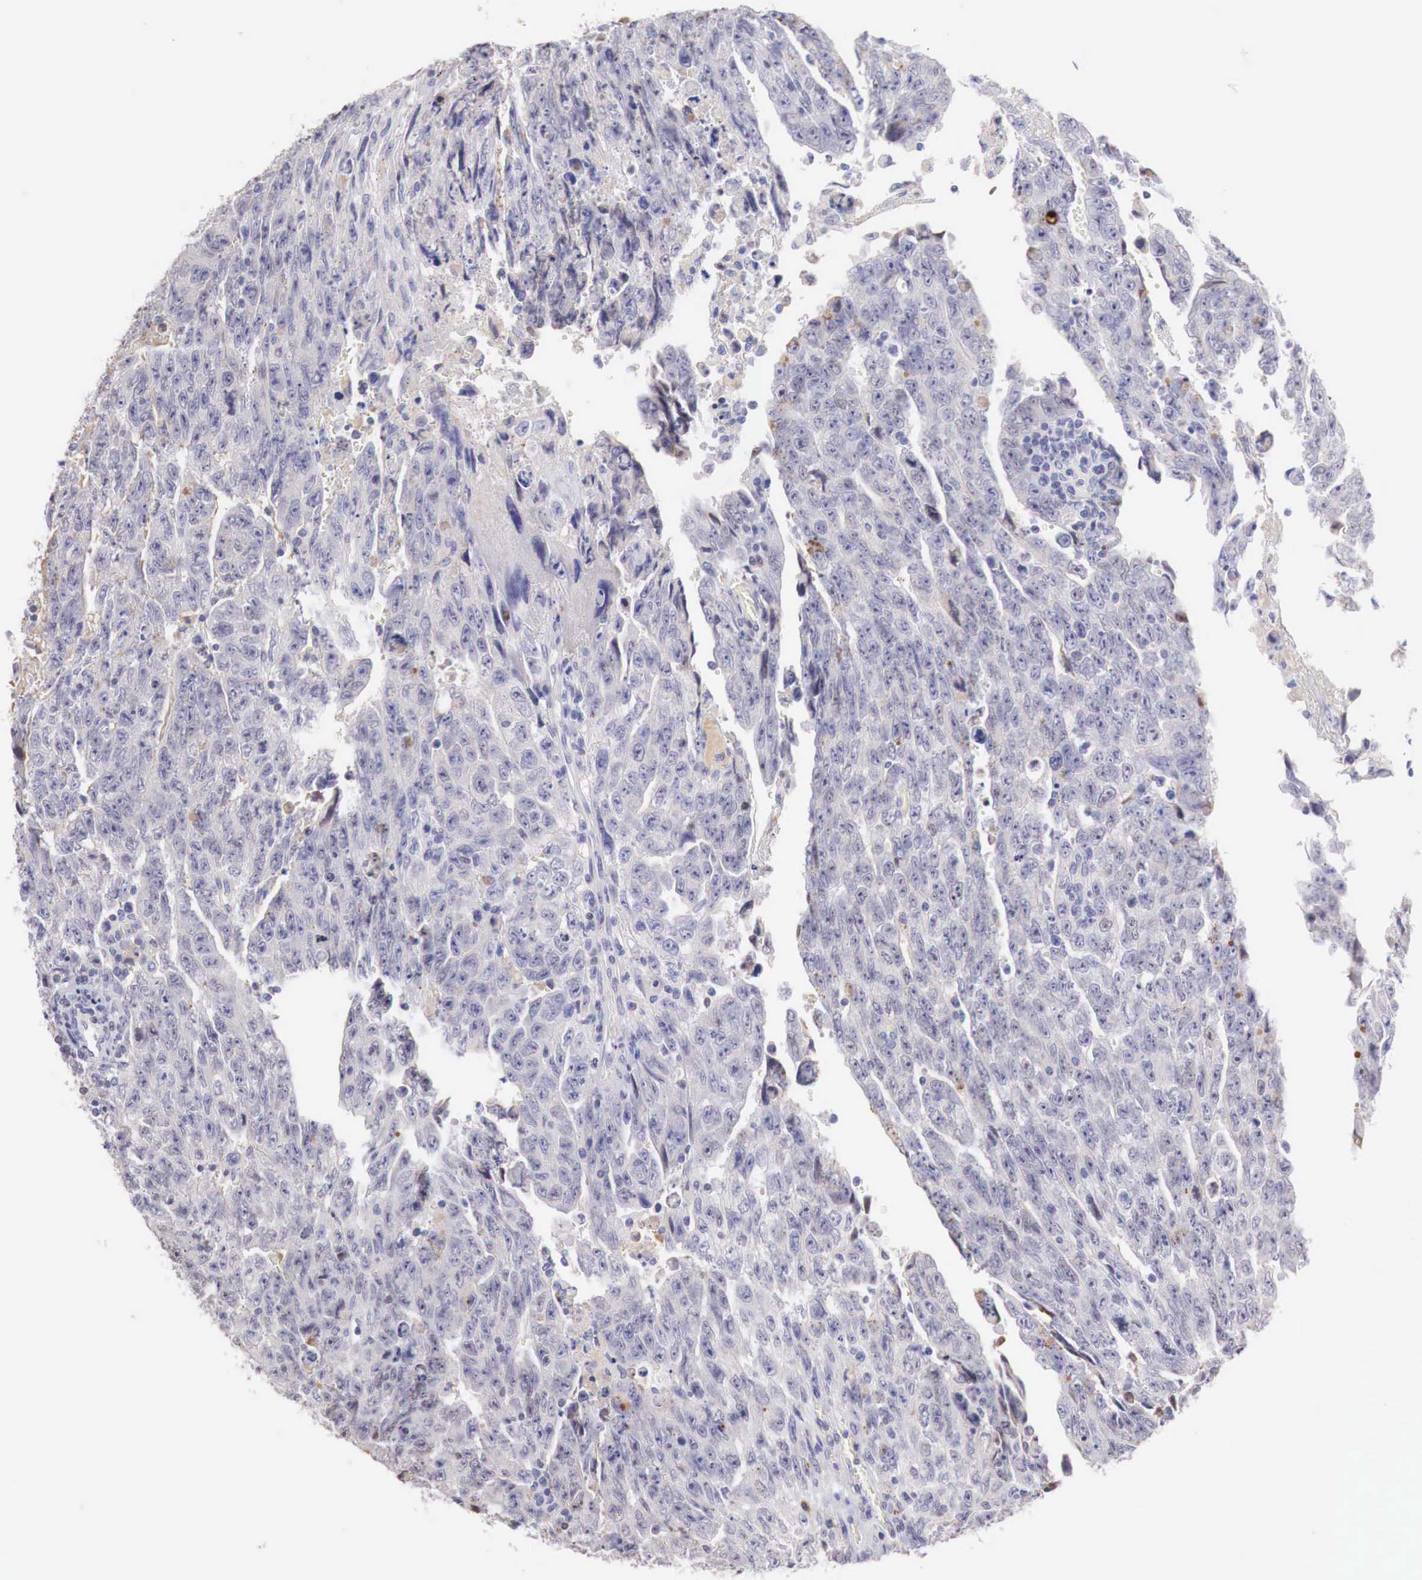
{"staining": {"intensity": "weak", "quantity": "<25%", "location": "cytoplasmic/membranous"}, "tissue": "testis cancer", "cell_type": "Tumor cells", "image_type": "cancer", "snomed": [{"axis": "morphology", "description": "Carcinoma, Embryonal, NOS"}, {"axis": "topography", "description": "Testis"}], "caption": "Testis cancer (embryonal carcinoma) stained for a protein using IHC displays no positivity tumor cells.", "gene": "XPNPEP2", "patient": {"sex": "male", "age": 28}}